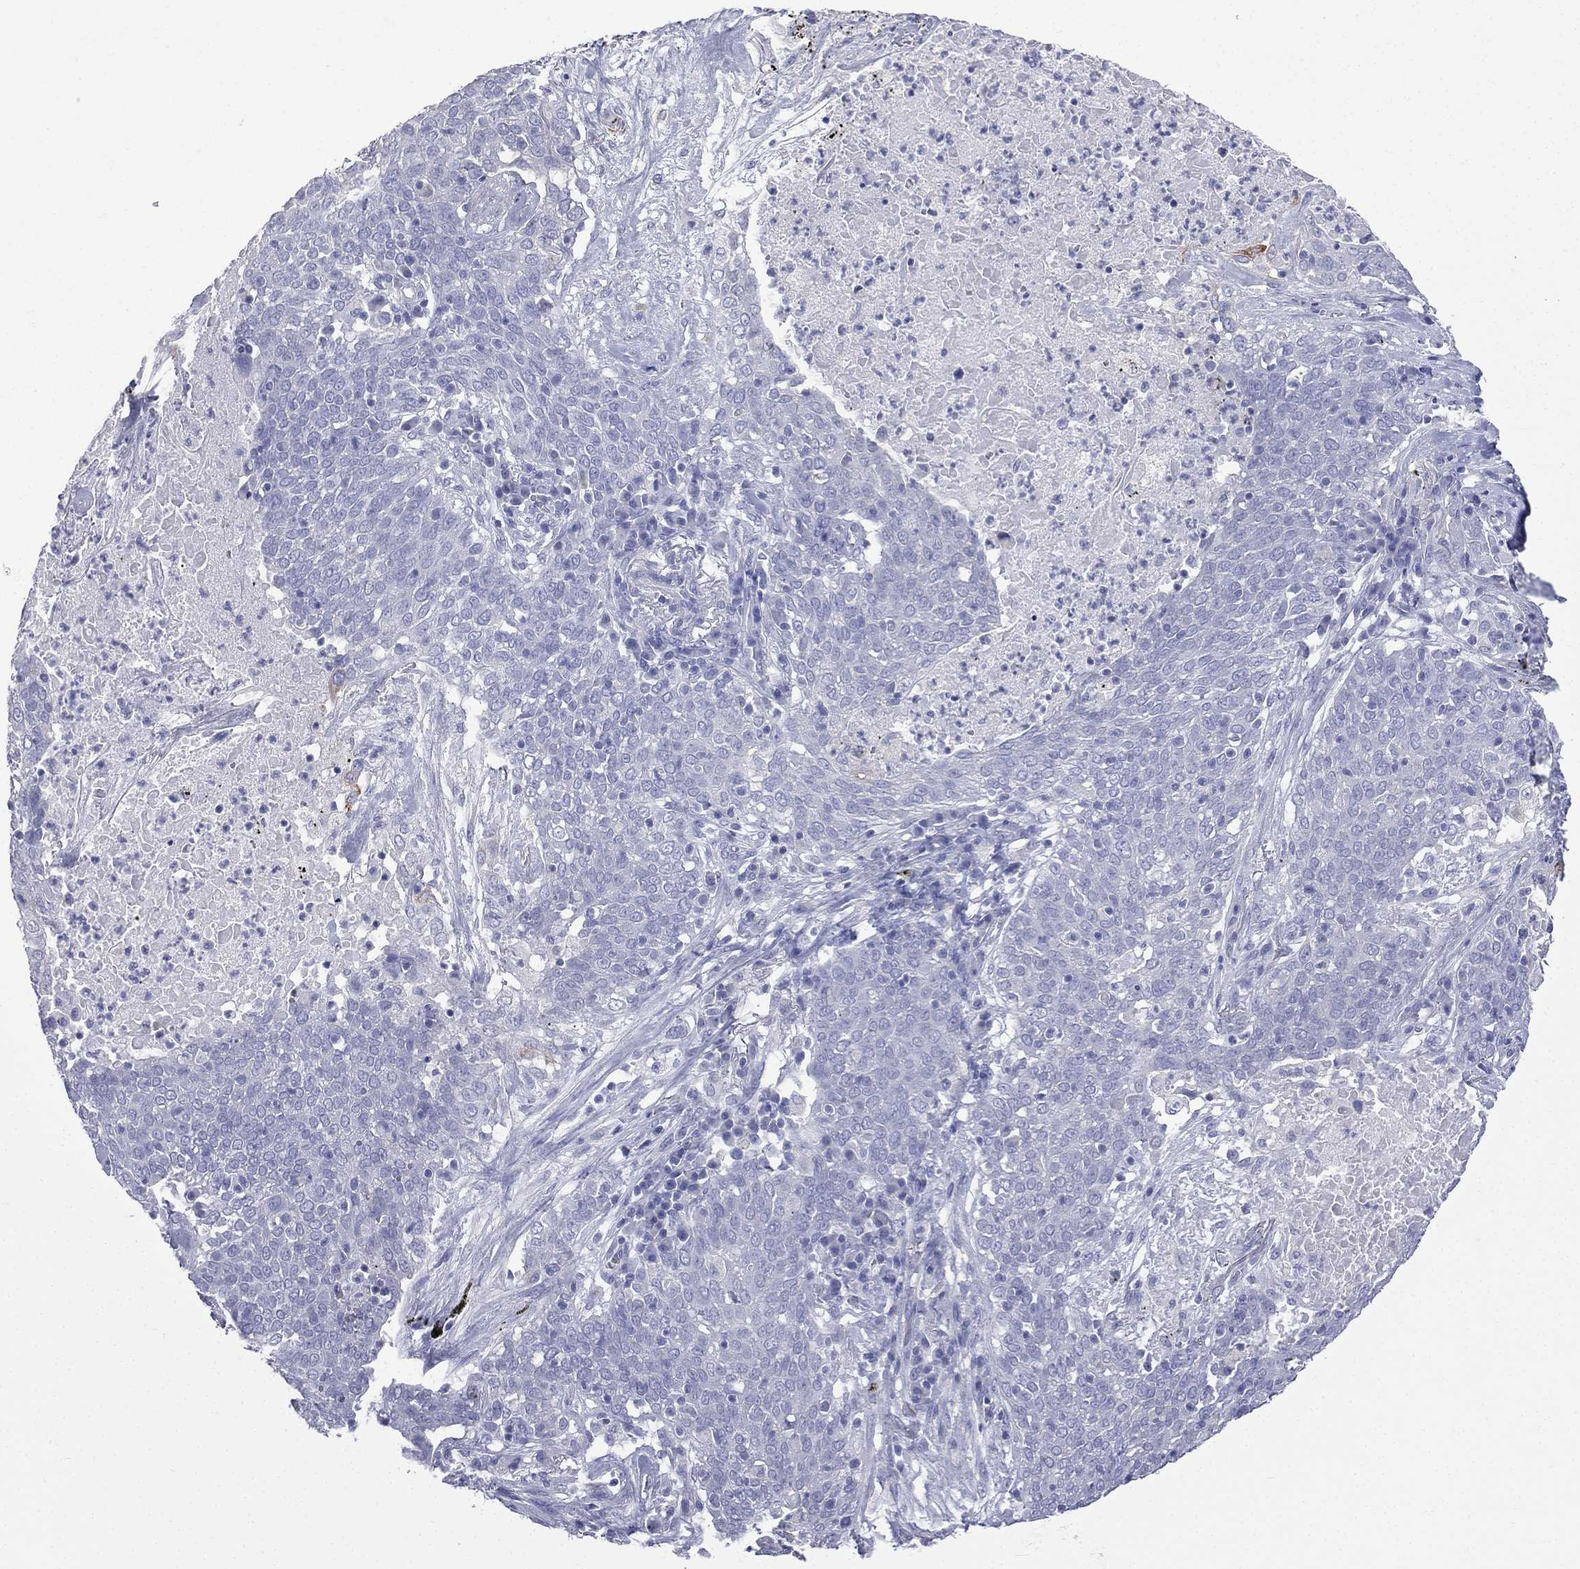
{"staining": {"intensity": "negative", "quantity": "none", "location": "none"}, "tissue": "lung cancer", "cell_type": "Tumor cells", "image_type": "cancer", "snomed": [{"axis": "morphology", "description": "Squamous cell carcinoma, NOS"}, {"axis": "topography", "description": "Lung"}], "caption": "Tumor cells are negative for brown protein staining in lung squamous cell carcinoma.", "gene": "CES2", "patient": {"sex": "male", "age": 82}}